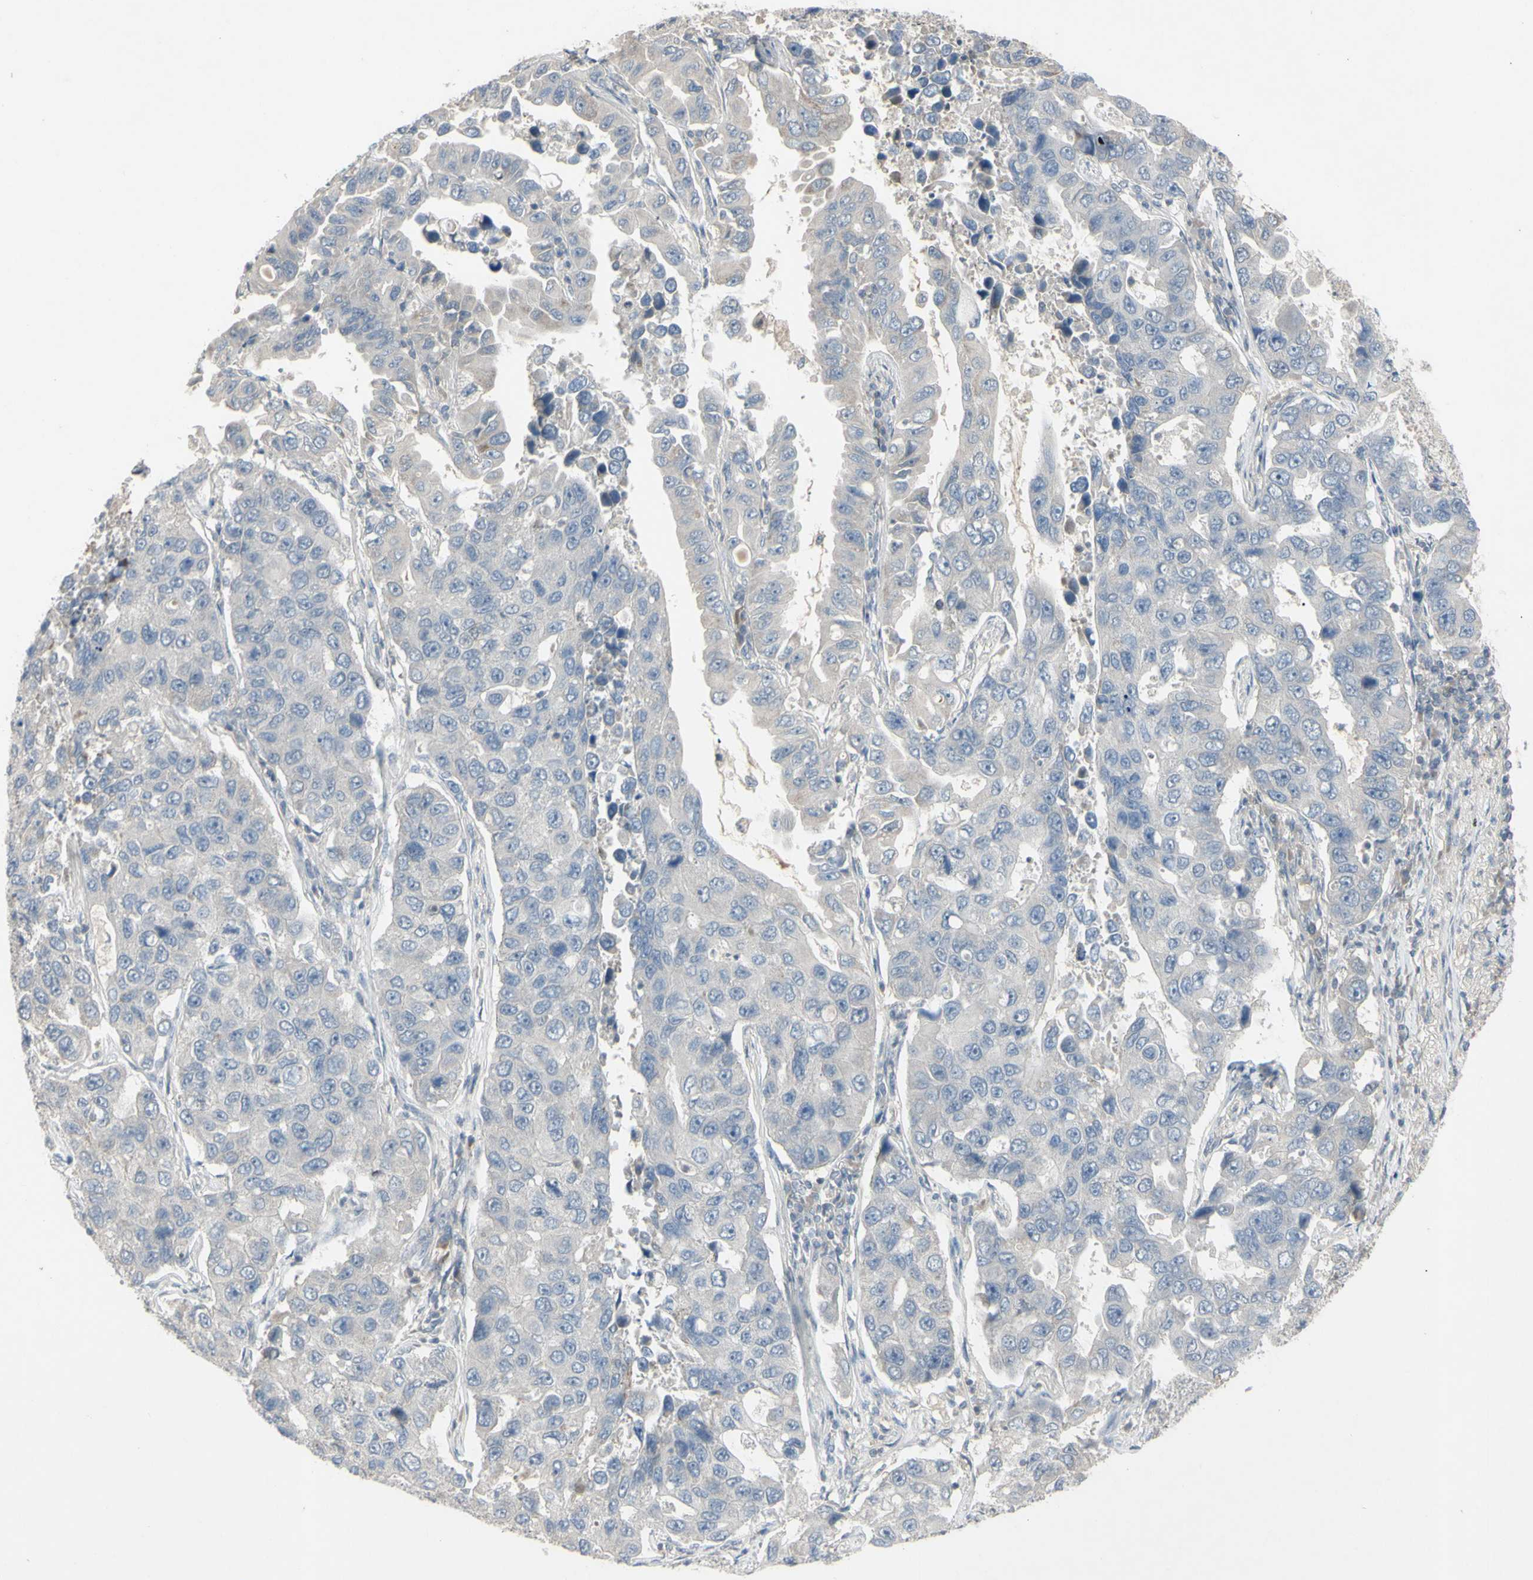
{"staining": {"intensity": "negative", "quantity": "none", "location": "none"}, "tissue": "lung cancer", "cell_type": "Tumor cells", "image_type": "cancer", "snomed": [{"axis": "morphology", "description": "Adenocarcinoma, NOS"}, {"axis": "topography", "description": "Lung"}], "caption": "Human lung cancer (adenocarcinoma) stained for a protein using immunohistochemistry (IHC) demonstrates no positivity in tumor cells.", "gene": "PIAS4", "patient": {"sex": "male", "age": 64}}